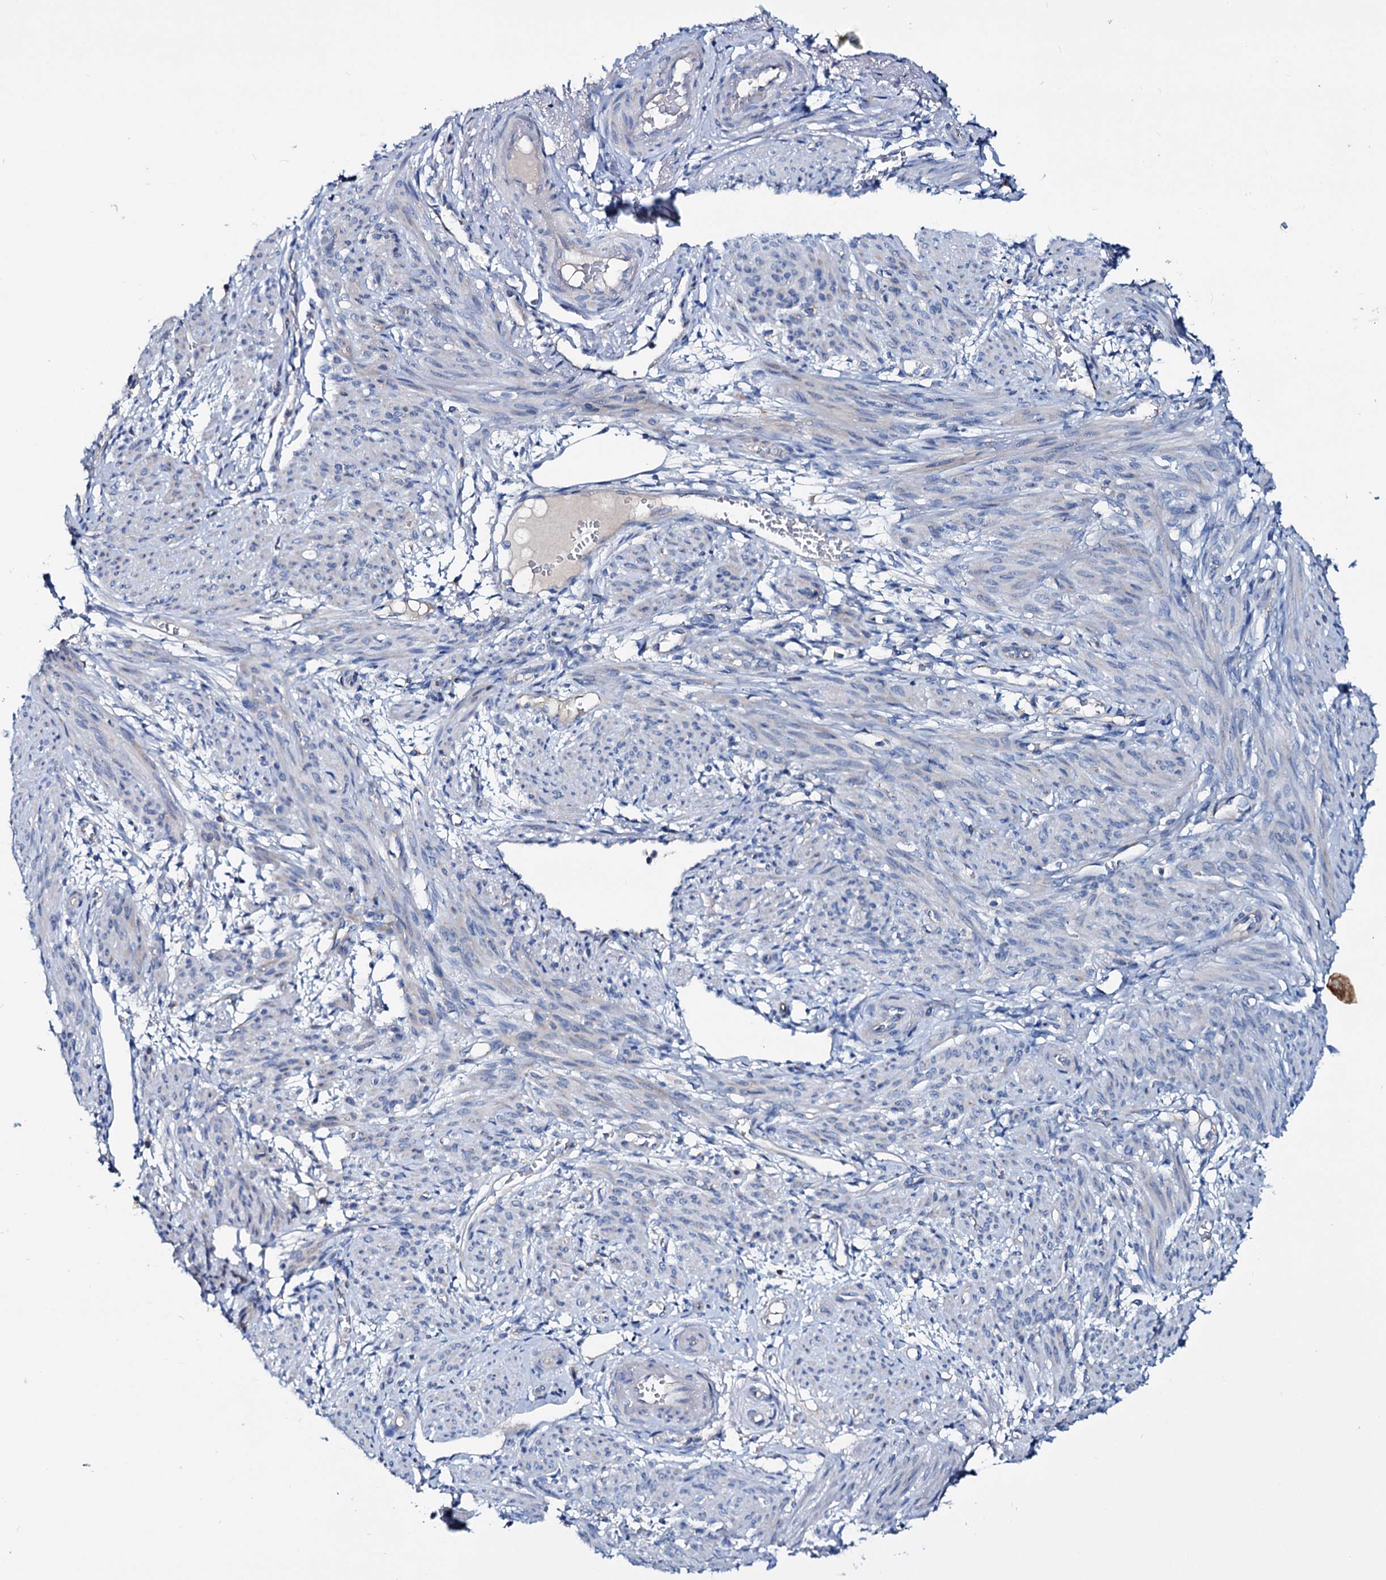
{"staining": {"intensity": "negative", "quantity": "none", "location": "none"}, "tissue": "smooth muscle", "cell_type": "Smooth muscle cells", "image_type": "normal", "snomed": [{"axis": "morphology", "description": "Normal tissue, NOS"}, {"axis": "topography", "description": "Smooth muscle"}], "caption": "DAB (3,3'-diaminobenzidine) immunohistochemical staining of normal smooth muscle exhibits no significant positivity in smooth muscle cells. Nuclei are stained in blue.", "gene": "DYDC2", "patient": {"sex": "female", "age": 39}}